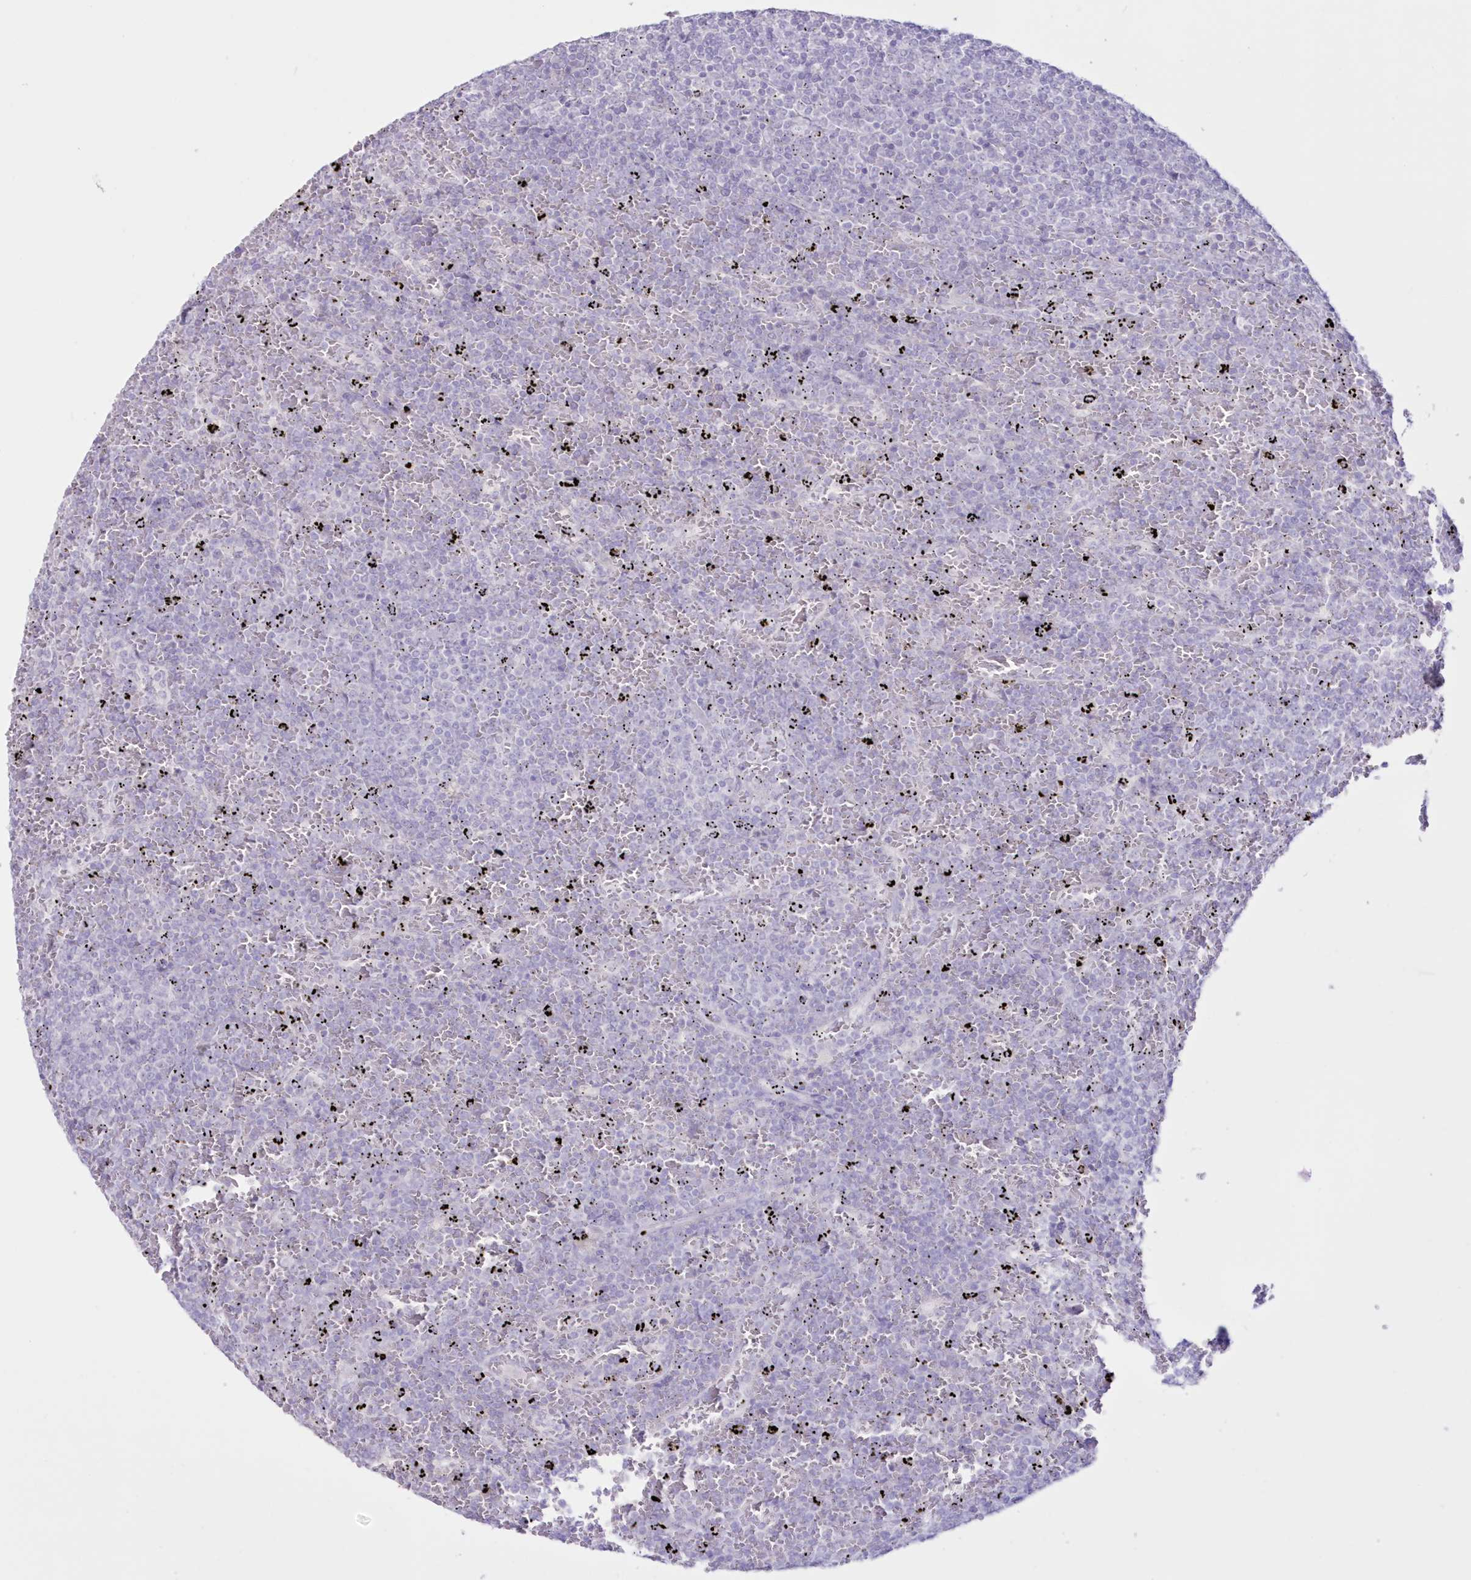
{"staining": {"intensity": "negative", "quantity": "none", "location": "none"}, "tissue": "lymphoma", "cell_type": "Tumor cells", "image_type": "cancer", "snomed": [{"axis": "morphology", "description": "Malignant lymphoma, non-Hodgkin's type, Low grade"}, {"axis": "topography", "description": "Spleen"}], "caption": "High magnification brightfield microscopy of low-grade malignant lymphoma, non-Hodgkin's type stained with DAB (brown) and counterstained with hematoxylin (blue): tumor cells show no significant staining.", "gene": "CYP3A4", "patient": {"sex": "female", "age": 77}}